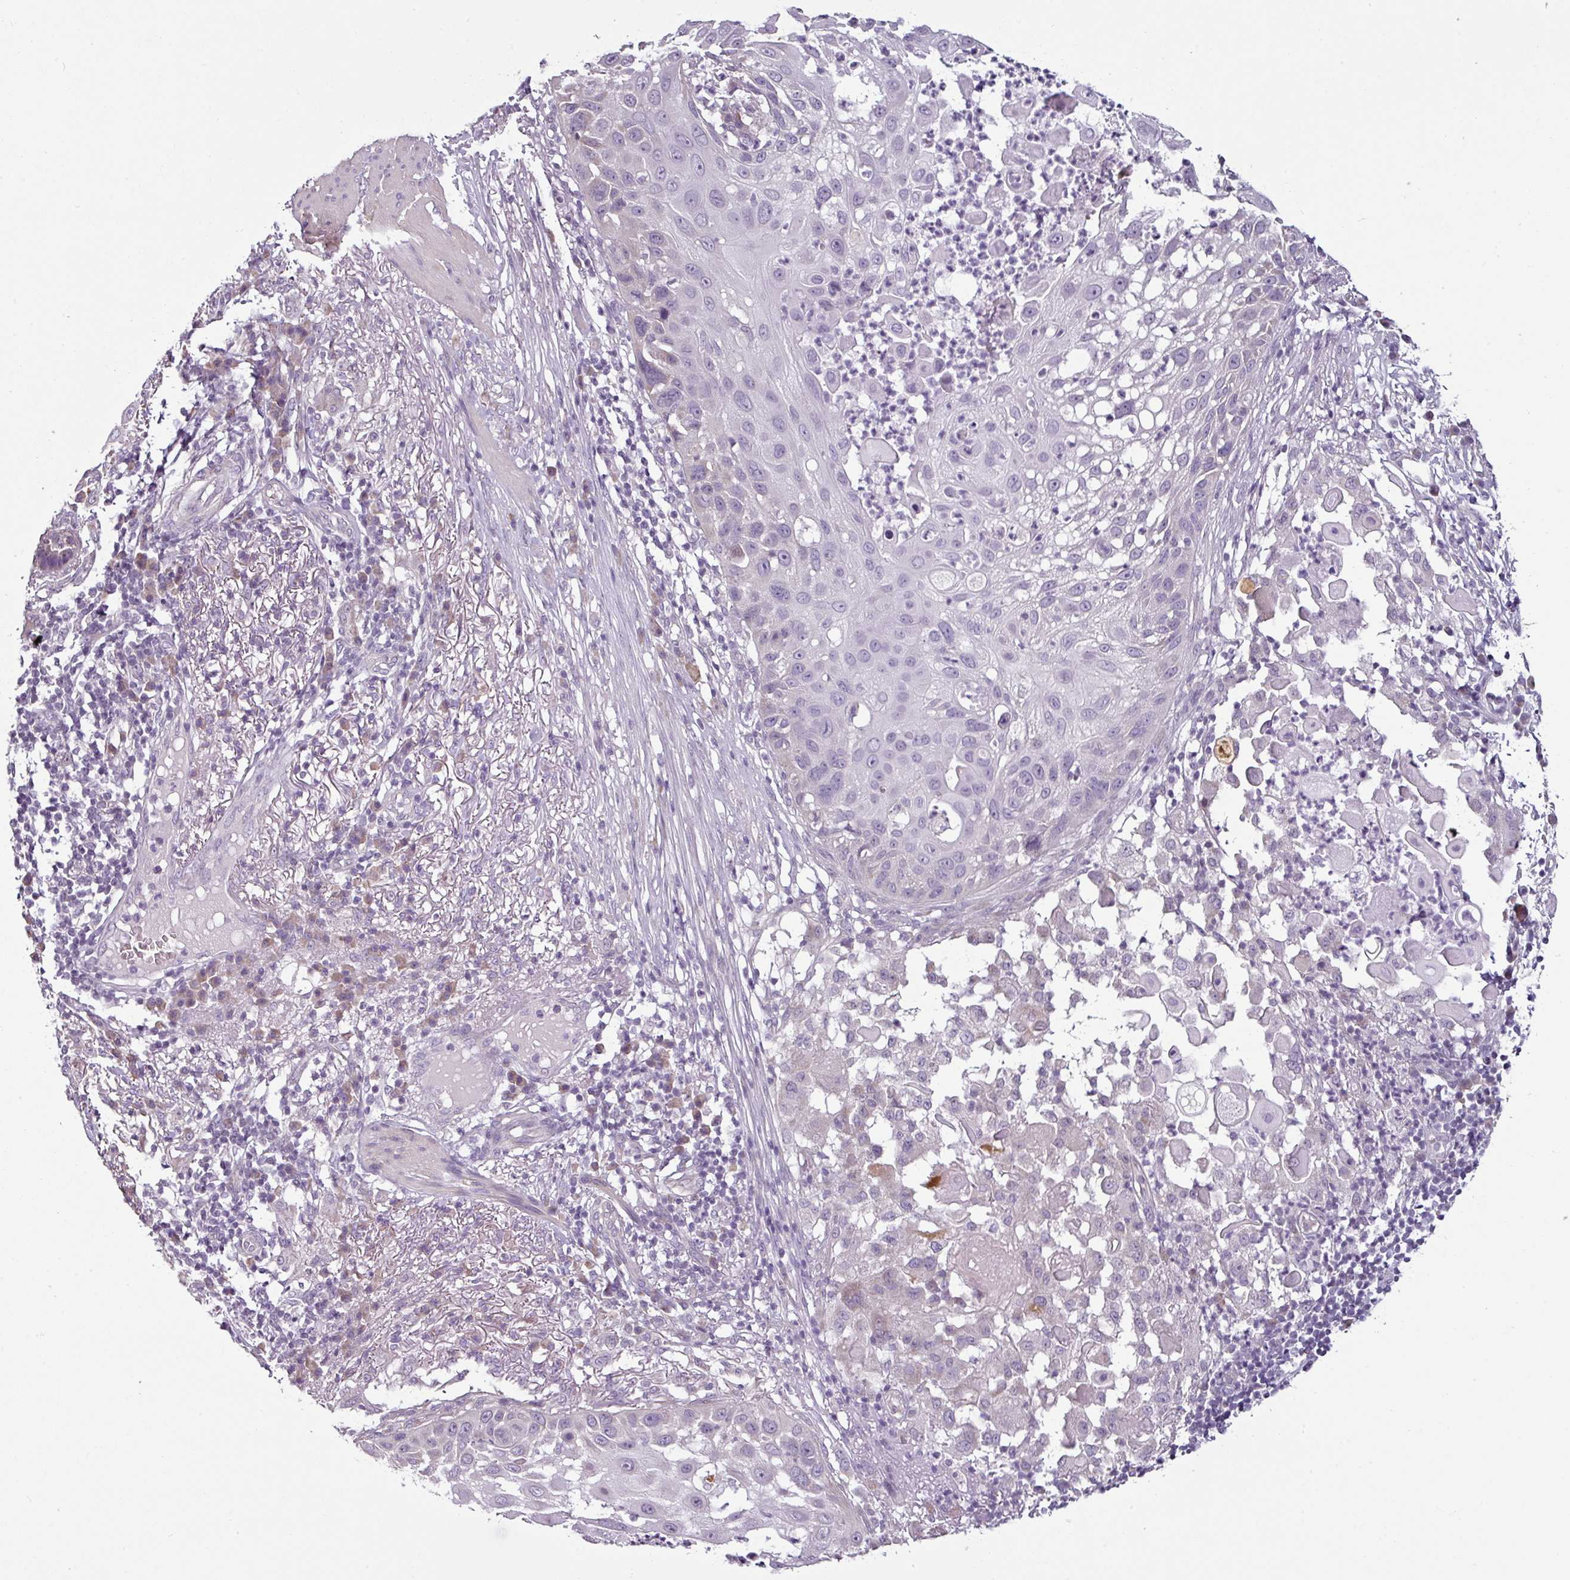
{"staining": {"intensity": "negative", "quantity": "none", "location": "none"}, "tissue": "skin cancer", "cell_type": "Tumor cells", "image_type": "cancer", "snomed": [{"axis": "morphology", "description": "Squamous cell carcinoma, NOS"}, {"axis": "topography", "description": "Skin"}], "caption": "Protein analysis of squamous cell carcinoma (skin) exhibits no significant expression in tumor cells.", "gene": "OR52D1", "patient": {"sex": "female", "age": 44}}